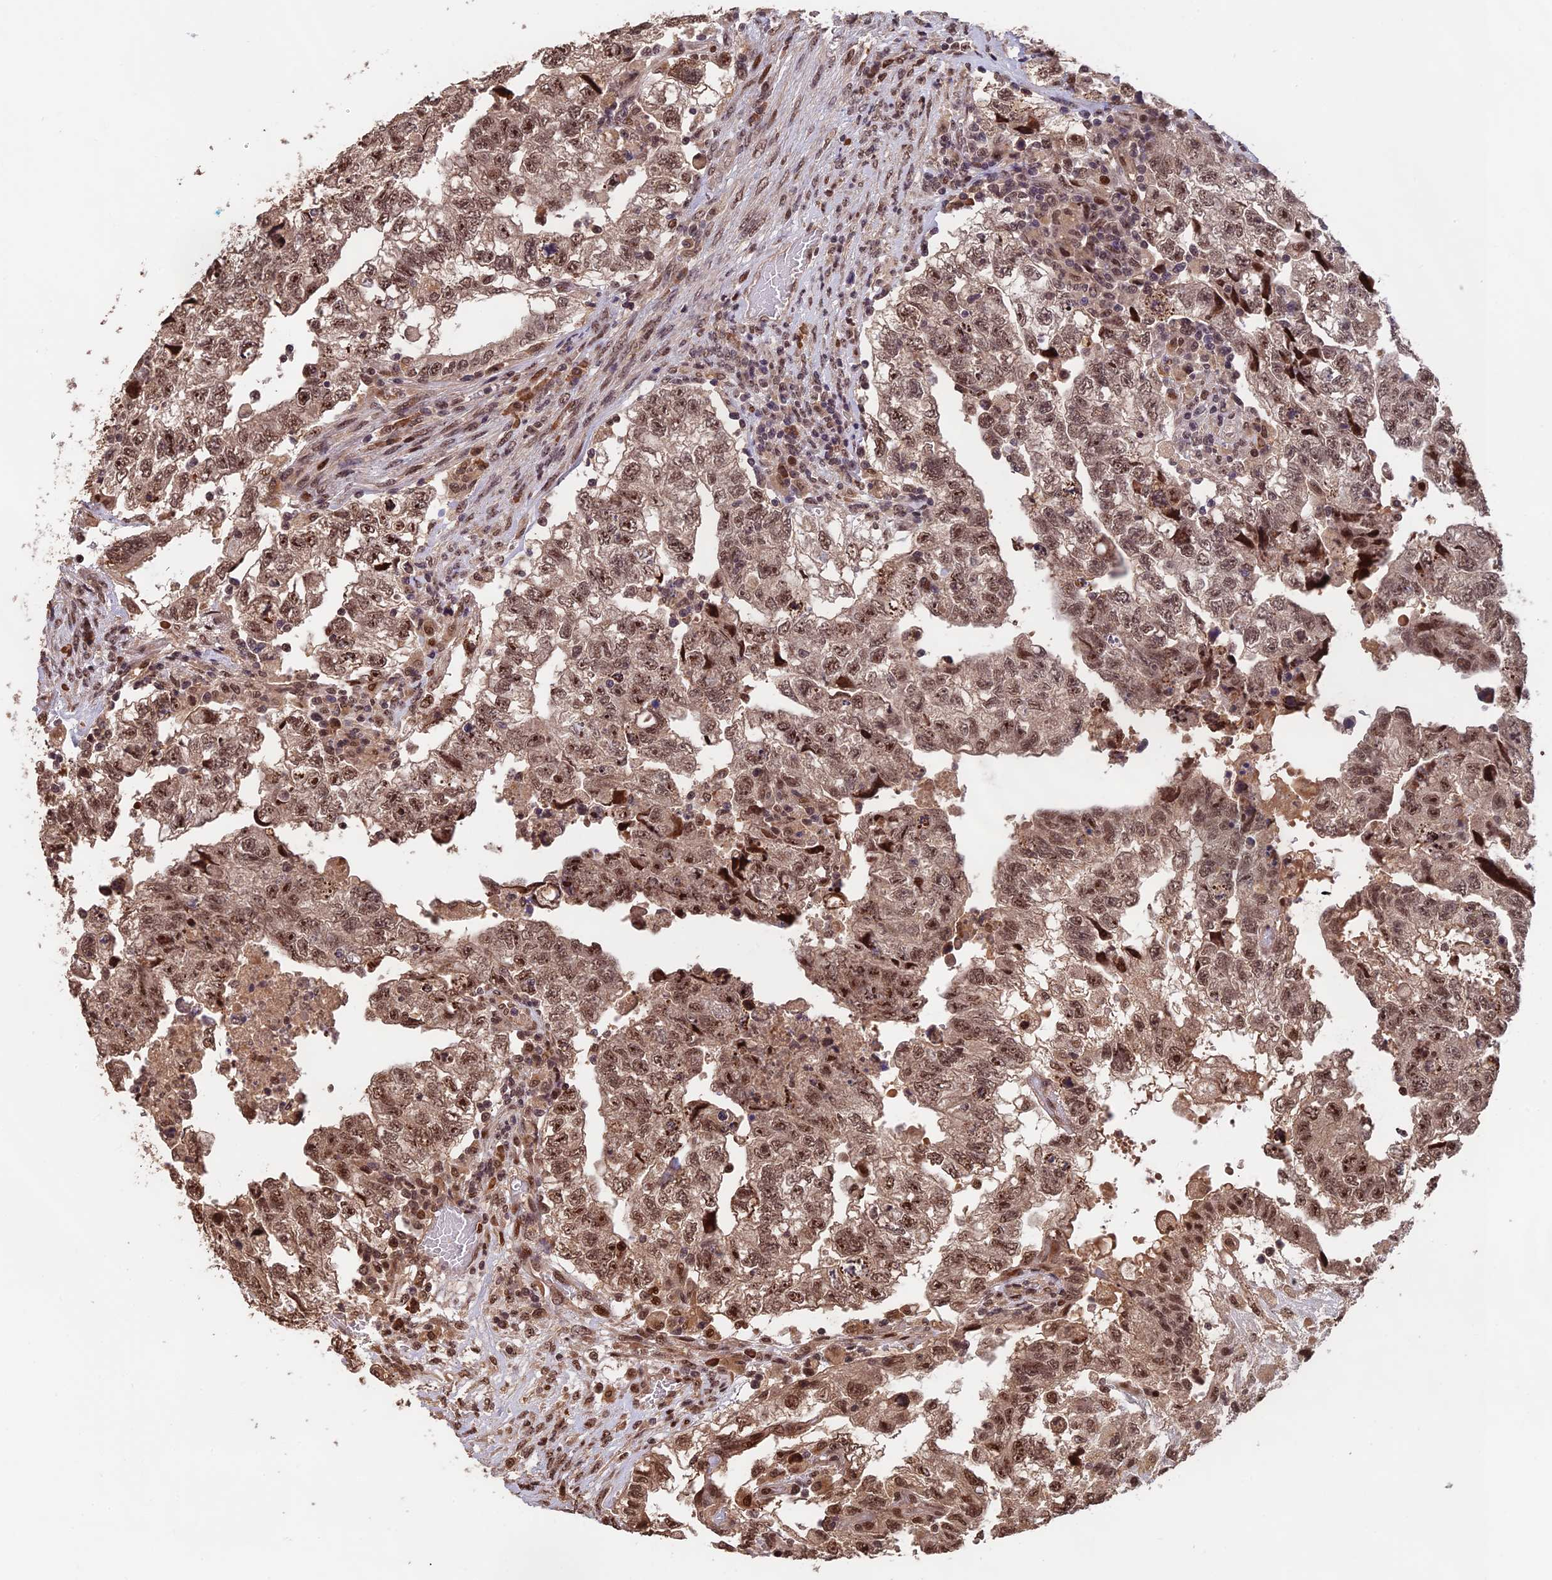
{"staining": {"intensity": "moderate", "quantity": ">75%", "location": "nuclear"}, "tissue": "testis cancer", "cell_type": "Tumor cells", "image_type": "cancer", "snomed": [{"axis": "morphology", "description": "Carcinoma, Embryonal, NOS"}, {"axis": "topography", "description": "Testis"}], "caption": "The immunohistochemical stain labels moderate nuclear staining in tumor cells of testis cancer (embryonal carcinoma) tissue.", "gene": "OSBPL1A", "patient": {"sex": "male", "age": 36}}